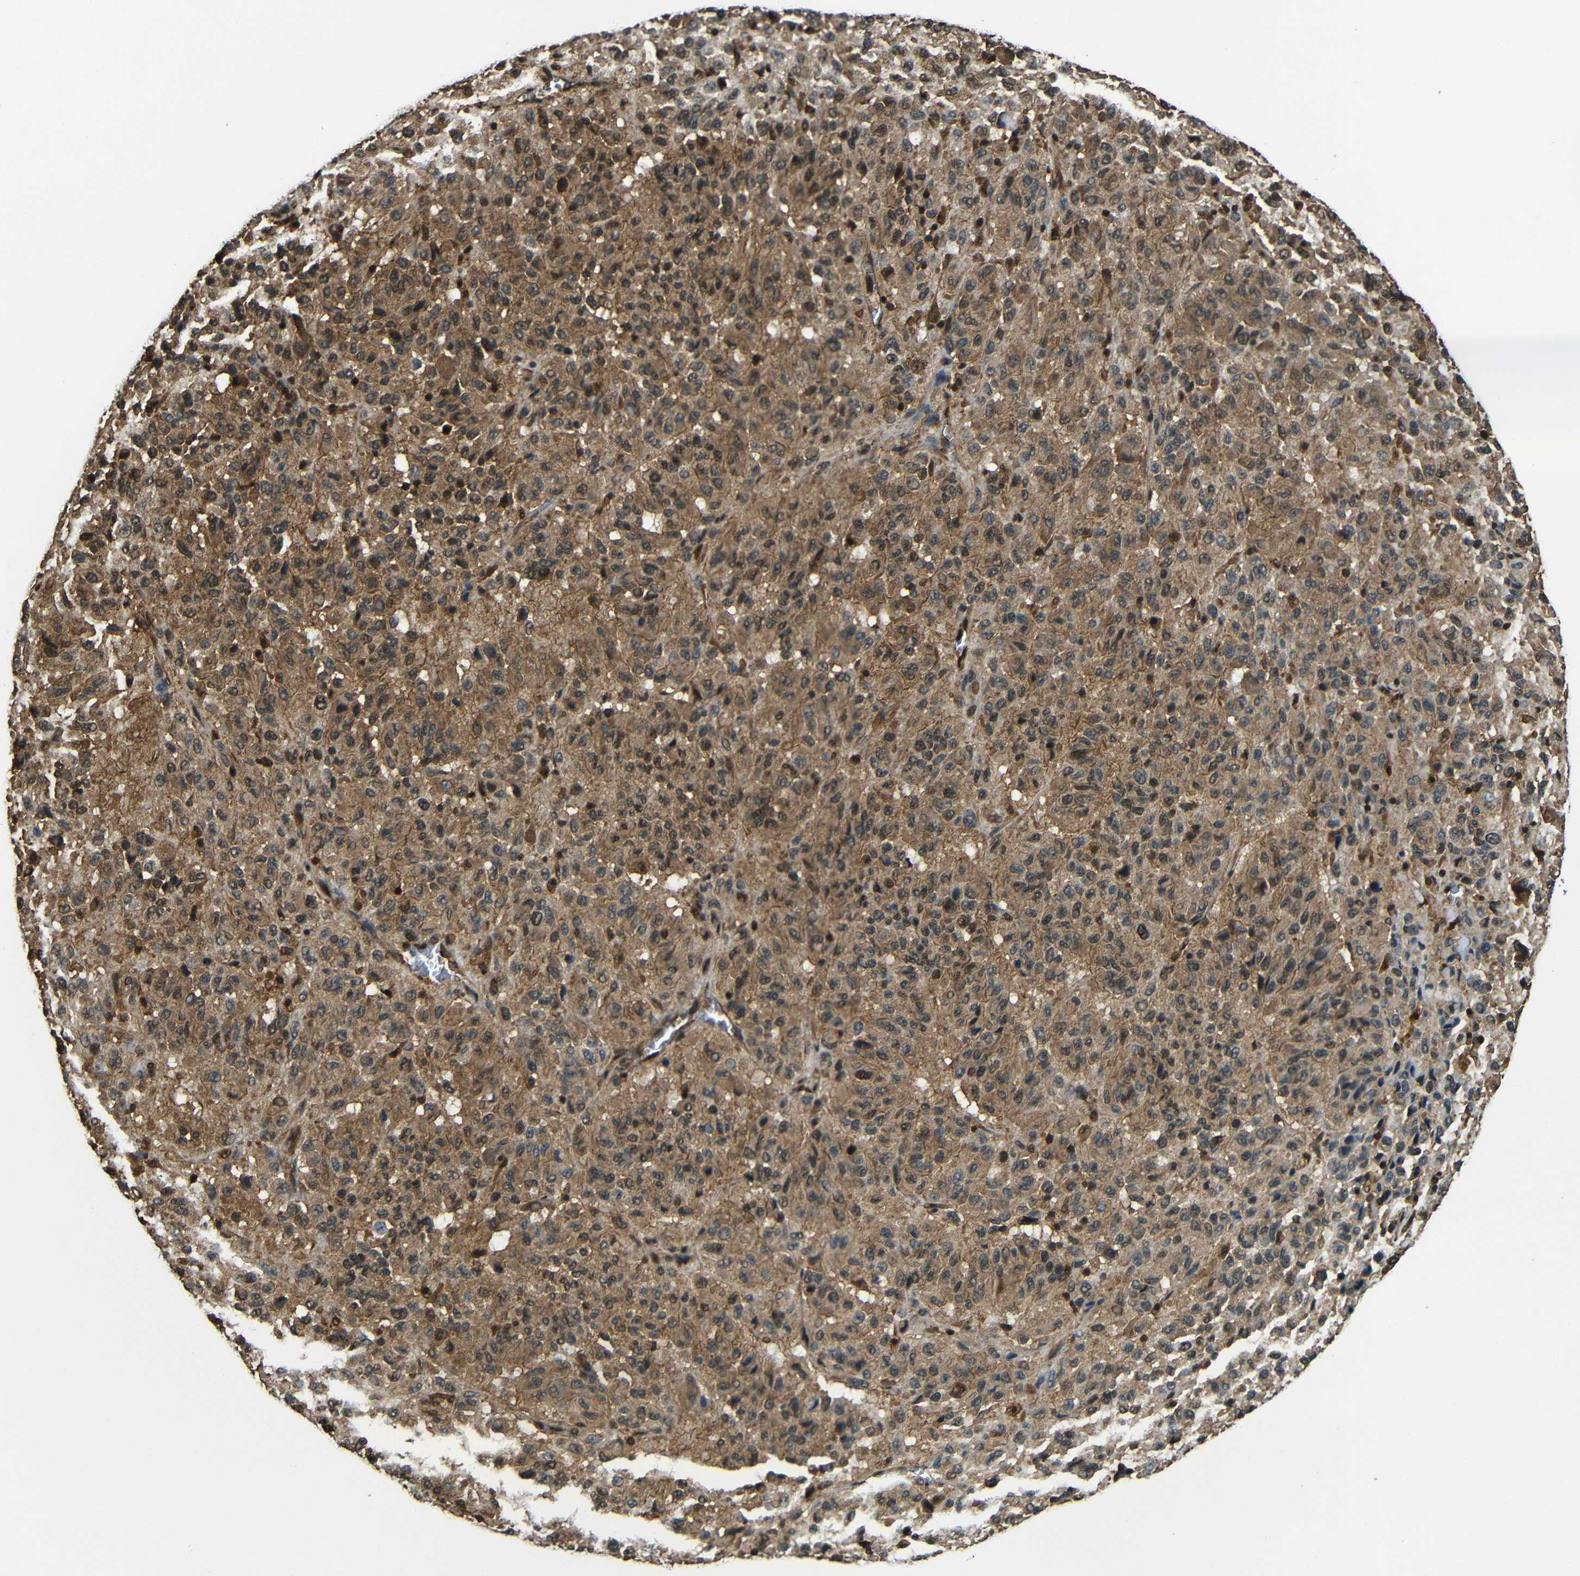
{"staining": {"intensity": "moderate", "quantity": ">75%", "location": "cytoplasmic/membranous,nuclear"}, "tissue": "melanoma", "cell_type": "Tumor cells", "image_type": "cancer", "snomed": [{"axis": "morphology", "description": "Malignant melanoma, Metastatic site"}, {"axis": "topography", "description": "Lung"}], "caption": "A brown stain labels moderate cytoplasmic/membranous and nuclear positivity of a protein in malignant melanoma (metastatic site) tumor cells.", "gene": "VCP", "patient": {"sex": "male", "age": 64}}